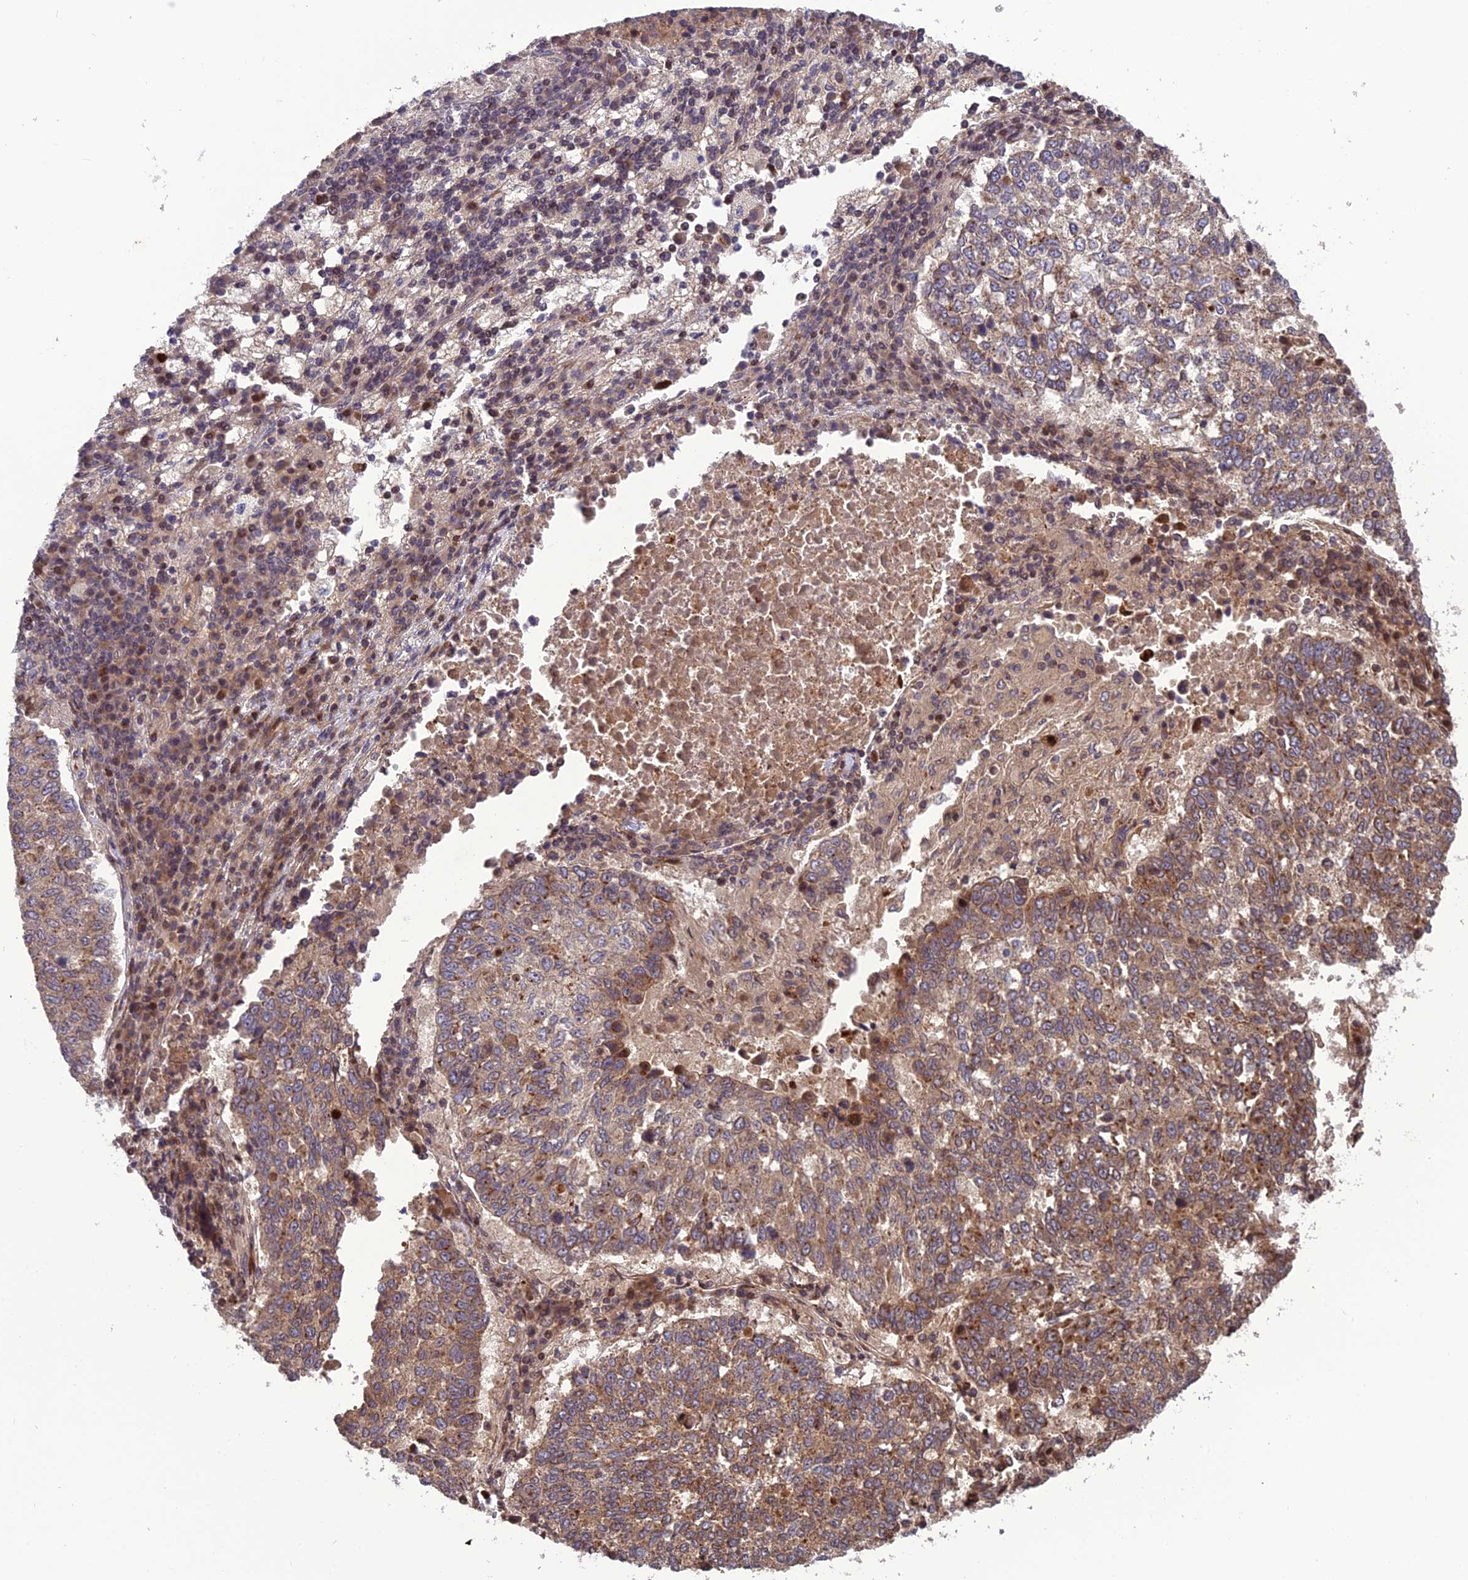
{"staining": {"intensity": "moderate", "quantity": ">75%", "location": "cytoplasmic/membranous"}, "tissue": "lung cancer", "cell_type": "Tumor cells", "image_type": "cancer", "snomed": [{"axis": "morphology", "description": "Squamous cell carcinoma, NOS"}, {"axis": "topography", "description": "Lung"}], "caption": "Immunohistochemical staining of human squamous cell carcinoma (lung) shows moderate cytoplasmic/membranous protein expression in about >75% of tumor cells.", "gene": "SMIM7", "patient": {"sex": "male", "age": 73}}